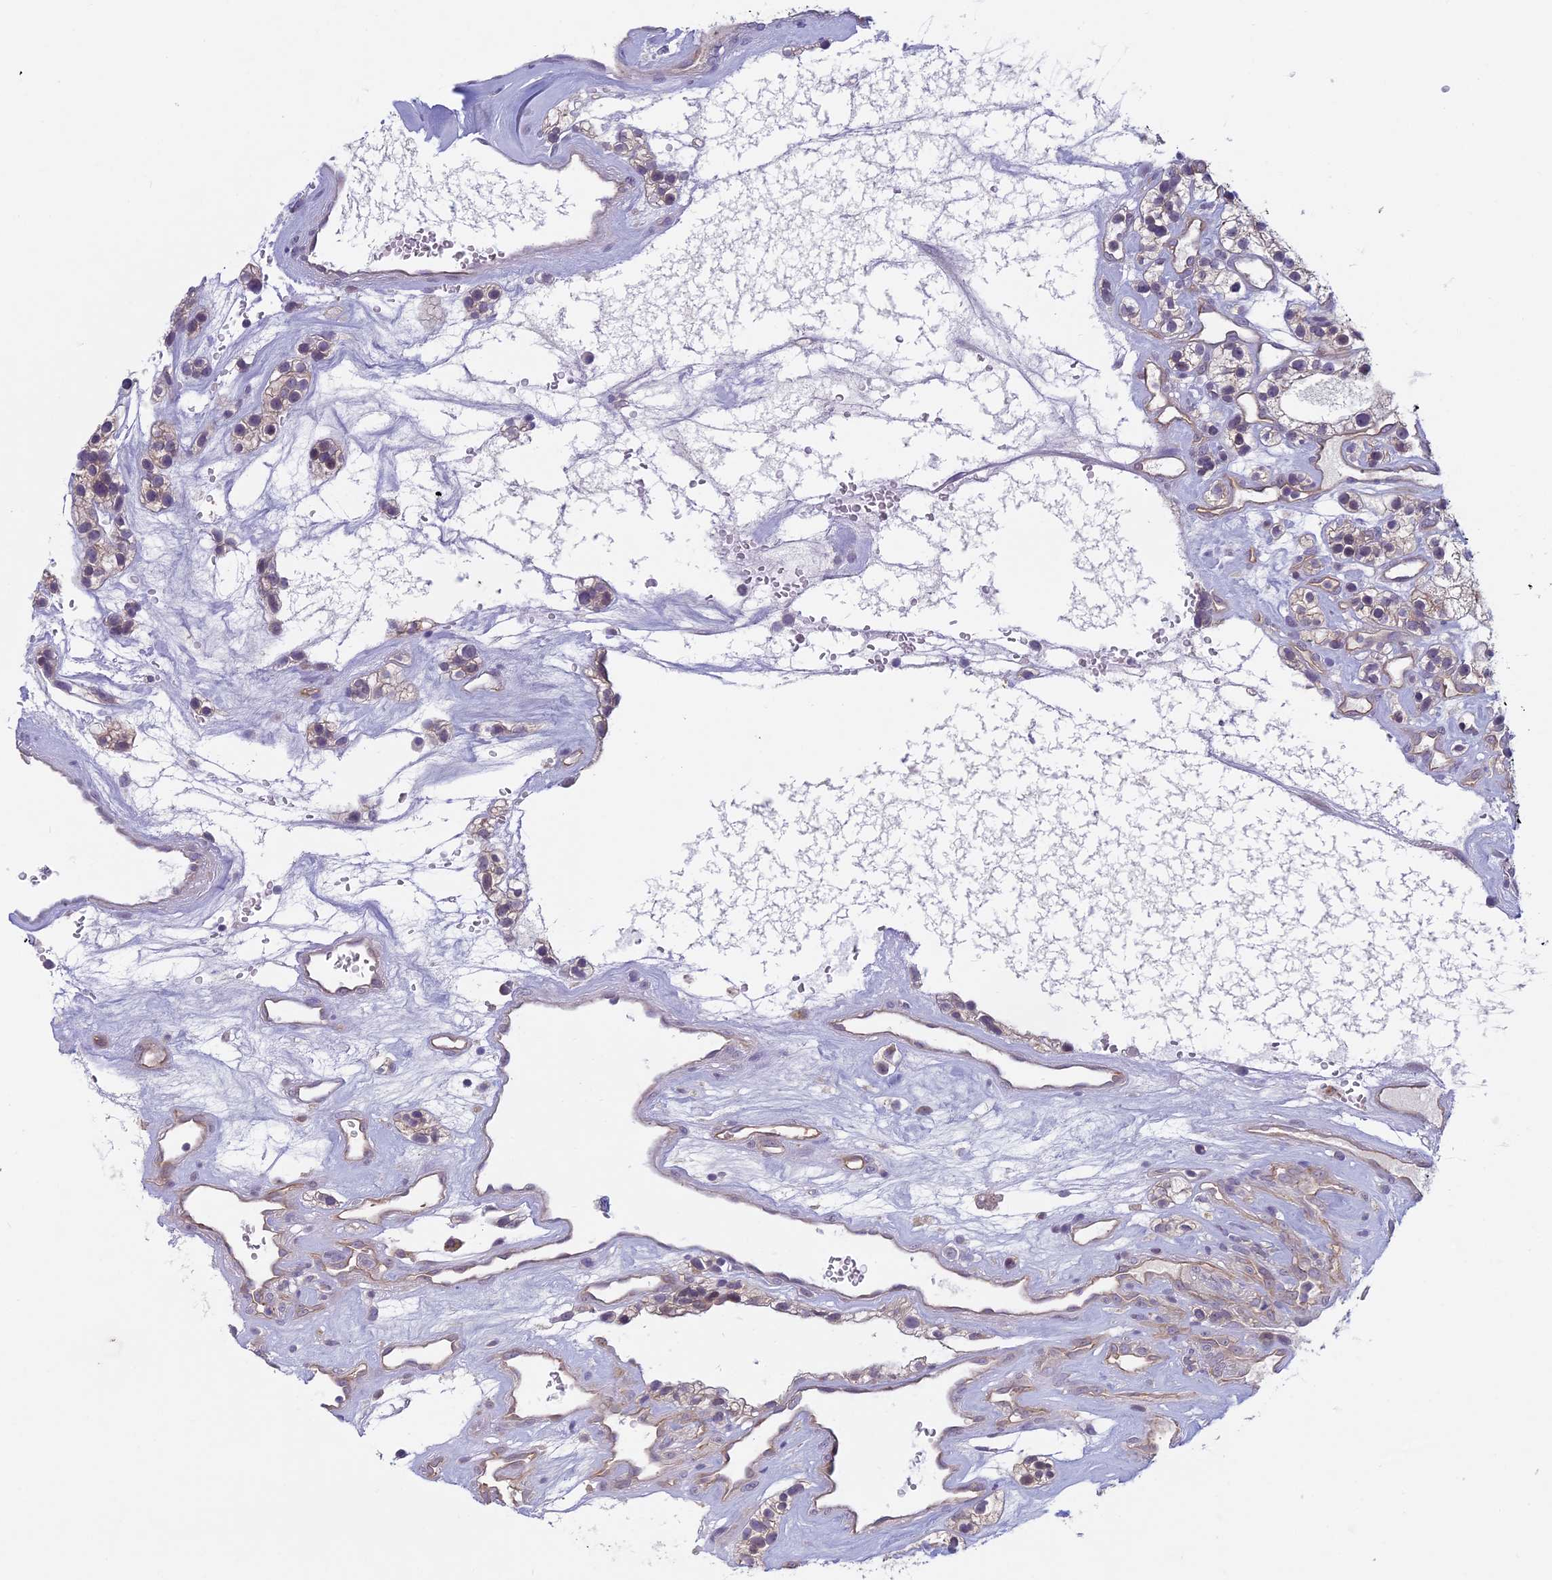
{"staining": {"intensity": "weak", "quantity": "25%-75%", "location": "cytoplasmic/membranous"}, "tissue": "renal cancer", "cell_type": "Tumor cells", "image_type": "cancer", "snomed": [{"axis": "morphology", "description": "Adenocarcinoma, NOS"}, {"axis": "topography", "description": "Kidney"}], "caption": "A brown stain labels weak cytoplasmic/membranous expression of a protein in human renal adenocarcinoma tumor cells.", "gene": "METTL26", "patient": {"sex": "female", "age": 57}}